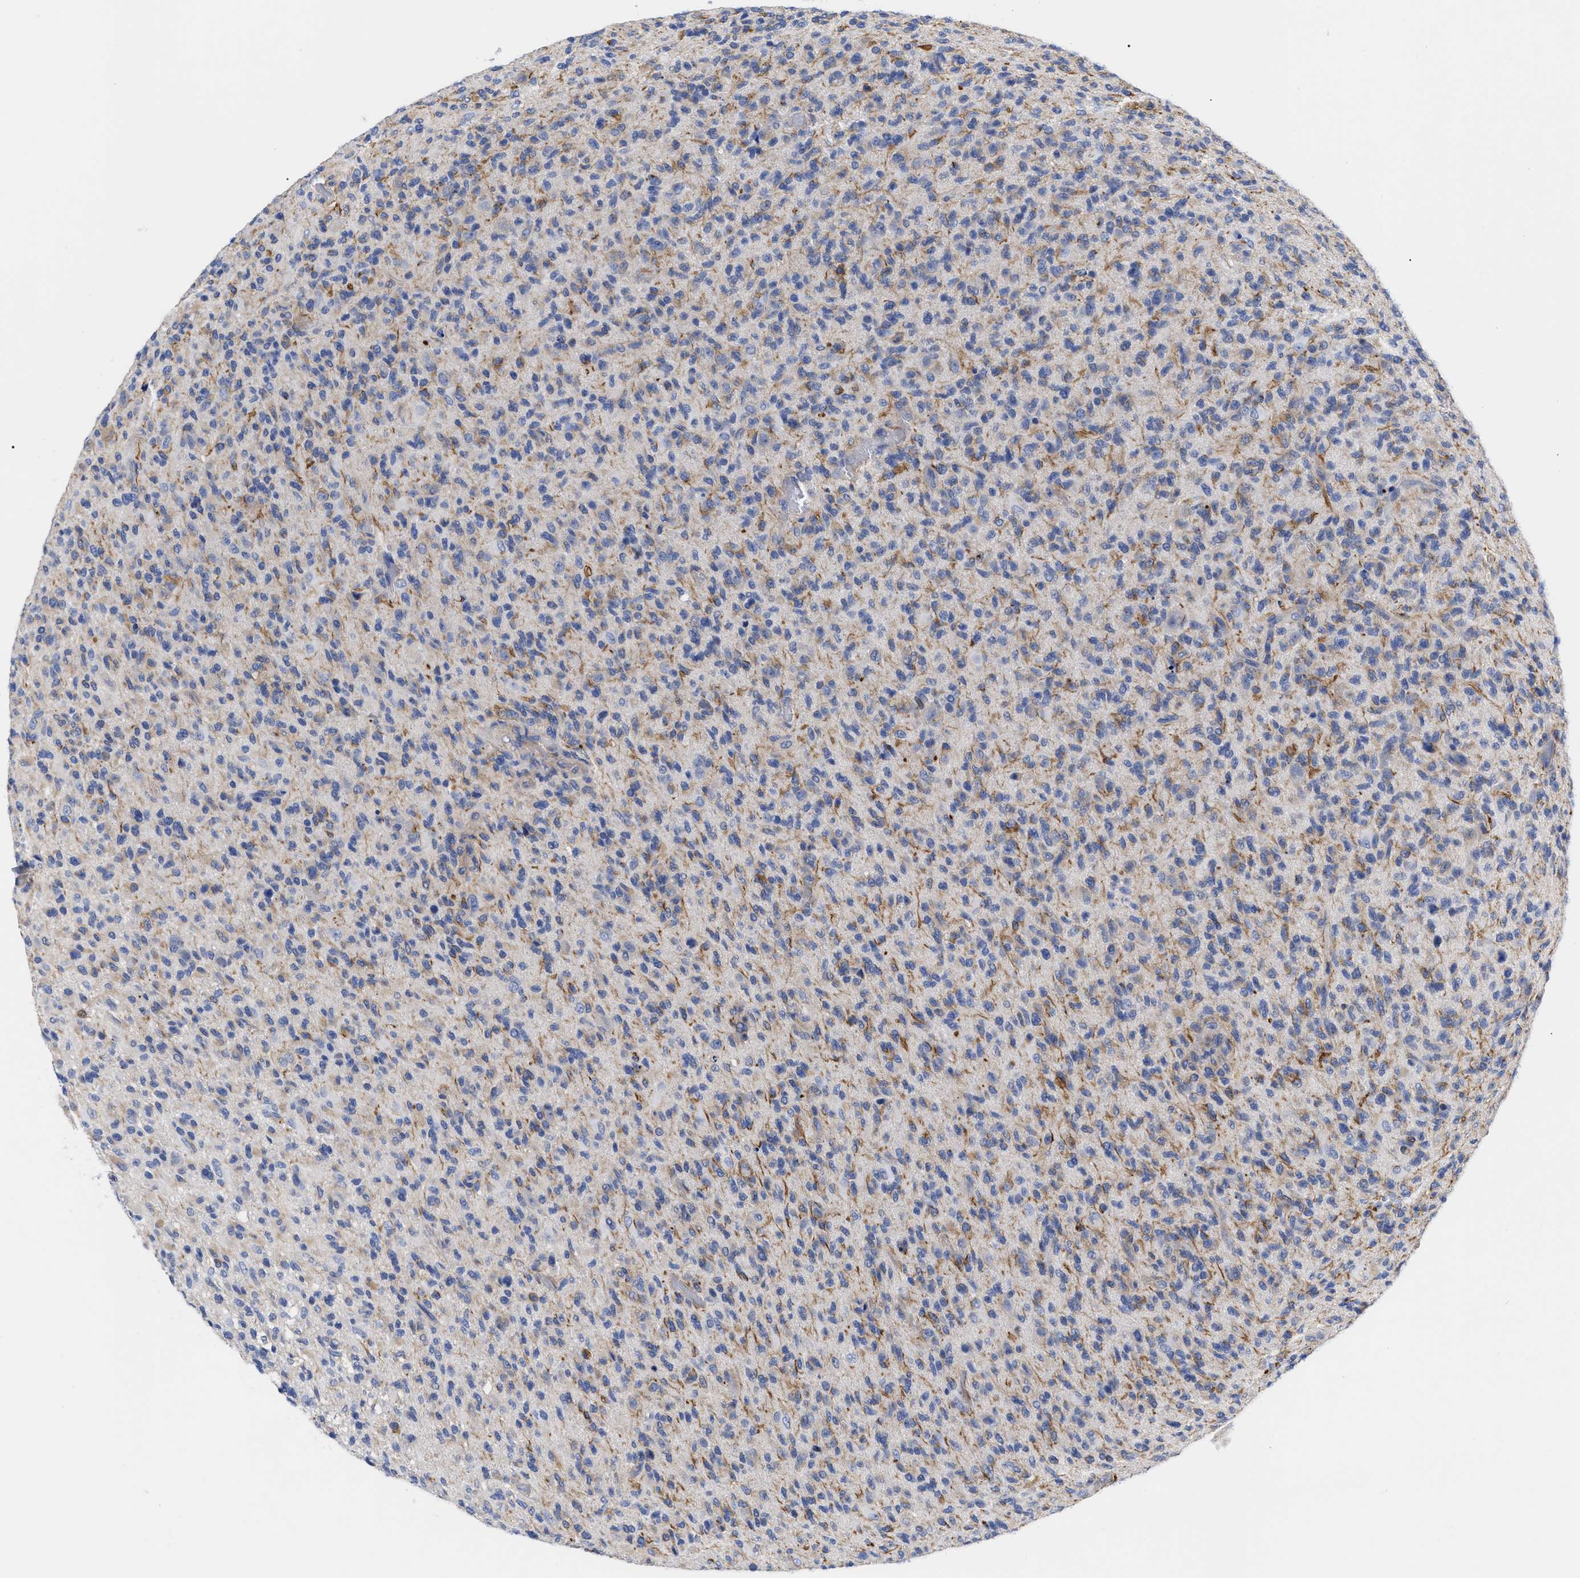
{"staining": {"intensity": "moderate", "quantity": "<25%", "location": "cytoplasmic/membranous"}, "tissue": "glioma", "cell_type": "Tumor cells", "image_type": "cancer", "snomed": [{"axis": "morphology", "description": "Glioma, malignant, High grade"}, {"axis": "topography", "description": "Brain"}], "caption": "Tumor cells display moderate cytoplasmic/membranous expression in approximately <25% of cells in glioma. Using DAB (brown) and hematoxylin (blue) stains, captured at high magnification using brightfield microscopy.", "gene": "IRAG2", "patient": {"sex": "male", "age": 71}}